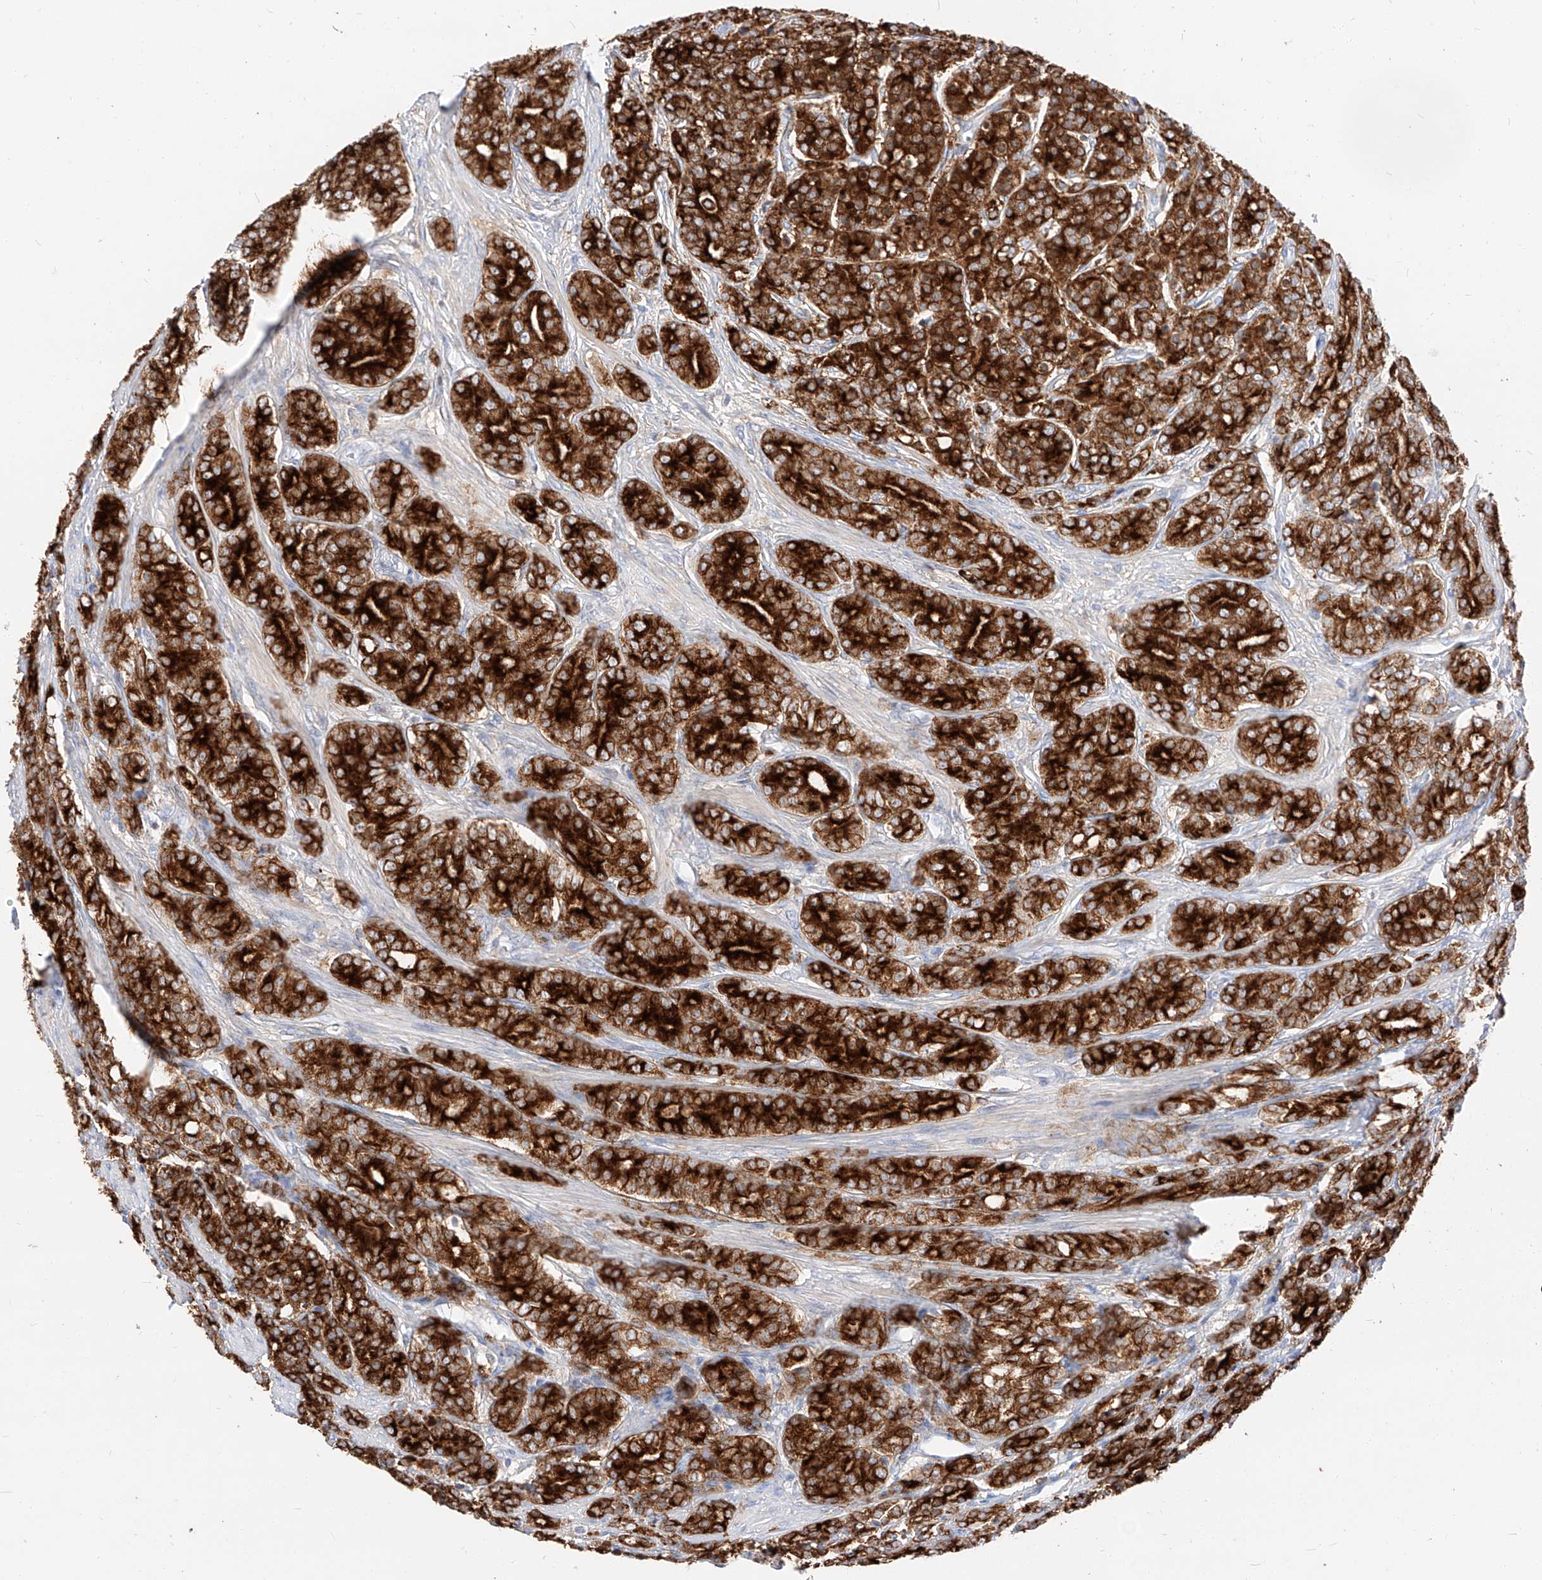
{"staining": {"intensity": "strong", "quantity": ">75%", "location": "cytoplasmic/membranous"}, "tissue": "prostate cancer", "cell_type": "Tumor cells", "image_type": "cancer", "snomed": [{"axis": "morphology", "description": "Adenocarcinoma, High grade"}, {"axis": "topography", "description": "Prostate"}], "caption": "Strong cytoplasmic/membranous protein positivity is present in about >75% of tumor cells in prostate high-grade adenocarcinoma. (IHC, brightfield microscopy, high magnification).", "gene": "MAP7", "patient": {"sex": "male", "age": 62}}